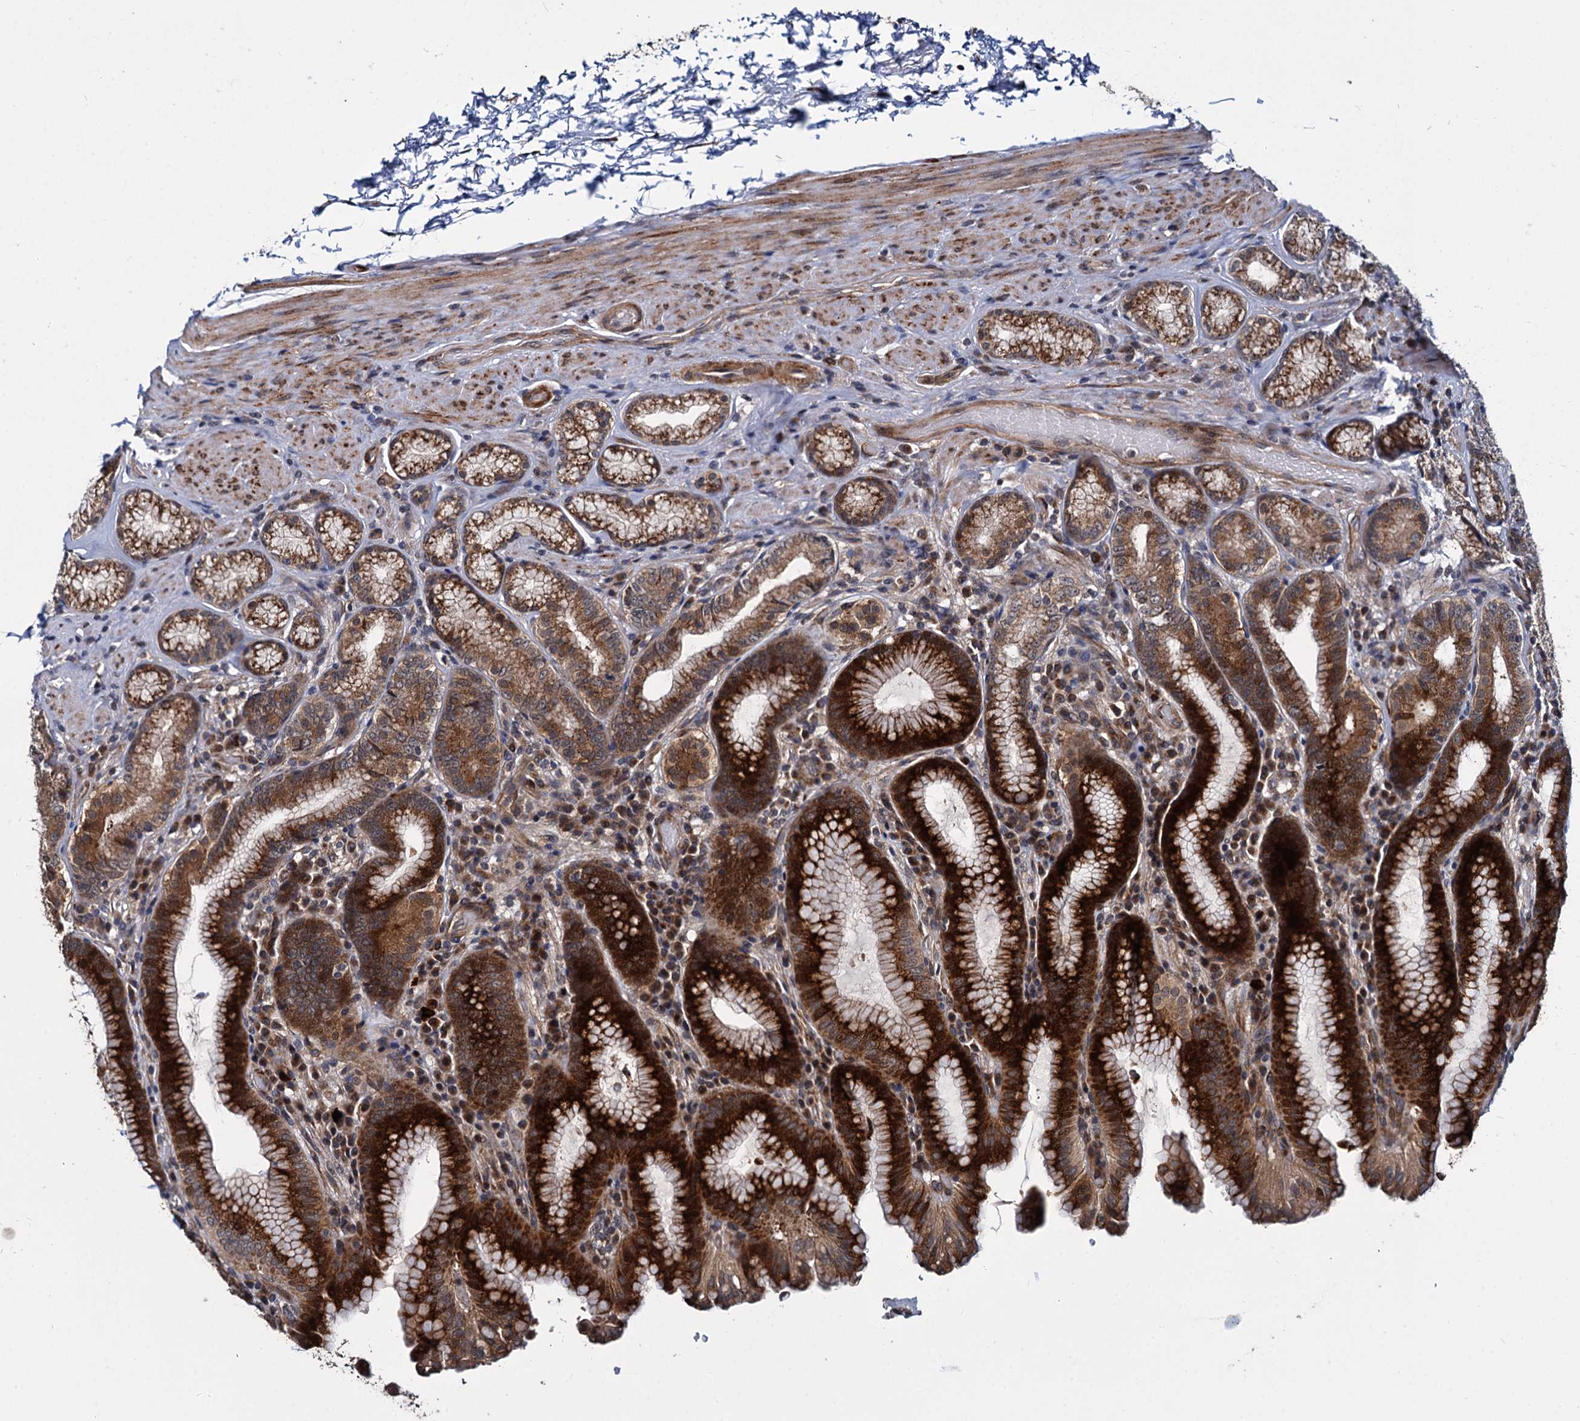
{"staining": {"intensity": "strong", "quantity": ">75%", "location": "cytoplasmic/membranous"}, "tissue": "stomach", "cell_type": "Glandular cells", "image_type": "normal", "snomed": [{"axis": "morphology", "description": "Normal tissue, NOS"}, {"axis": "topography", "description": "Stomach, upper"}, {"axis": "topography", "description": "Stomach, lower"}], "caption": "About >75% of glandular cells in normal human stomach show strong cytoplasmic/membranous protein staining as visualized by brown immunohistochemical staining.", "gene": "ARHGAP42", "patient": {"sex": "female", "age": 76}}